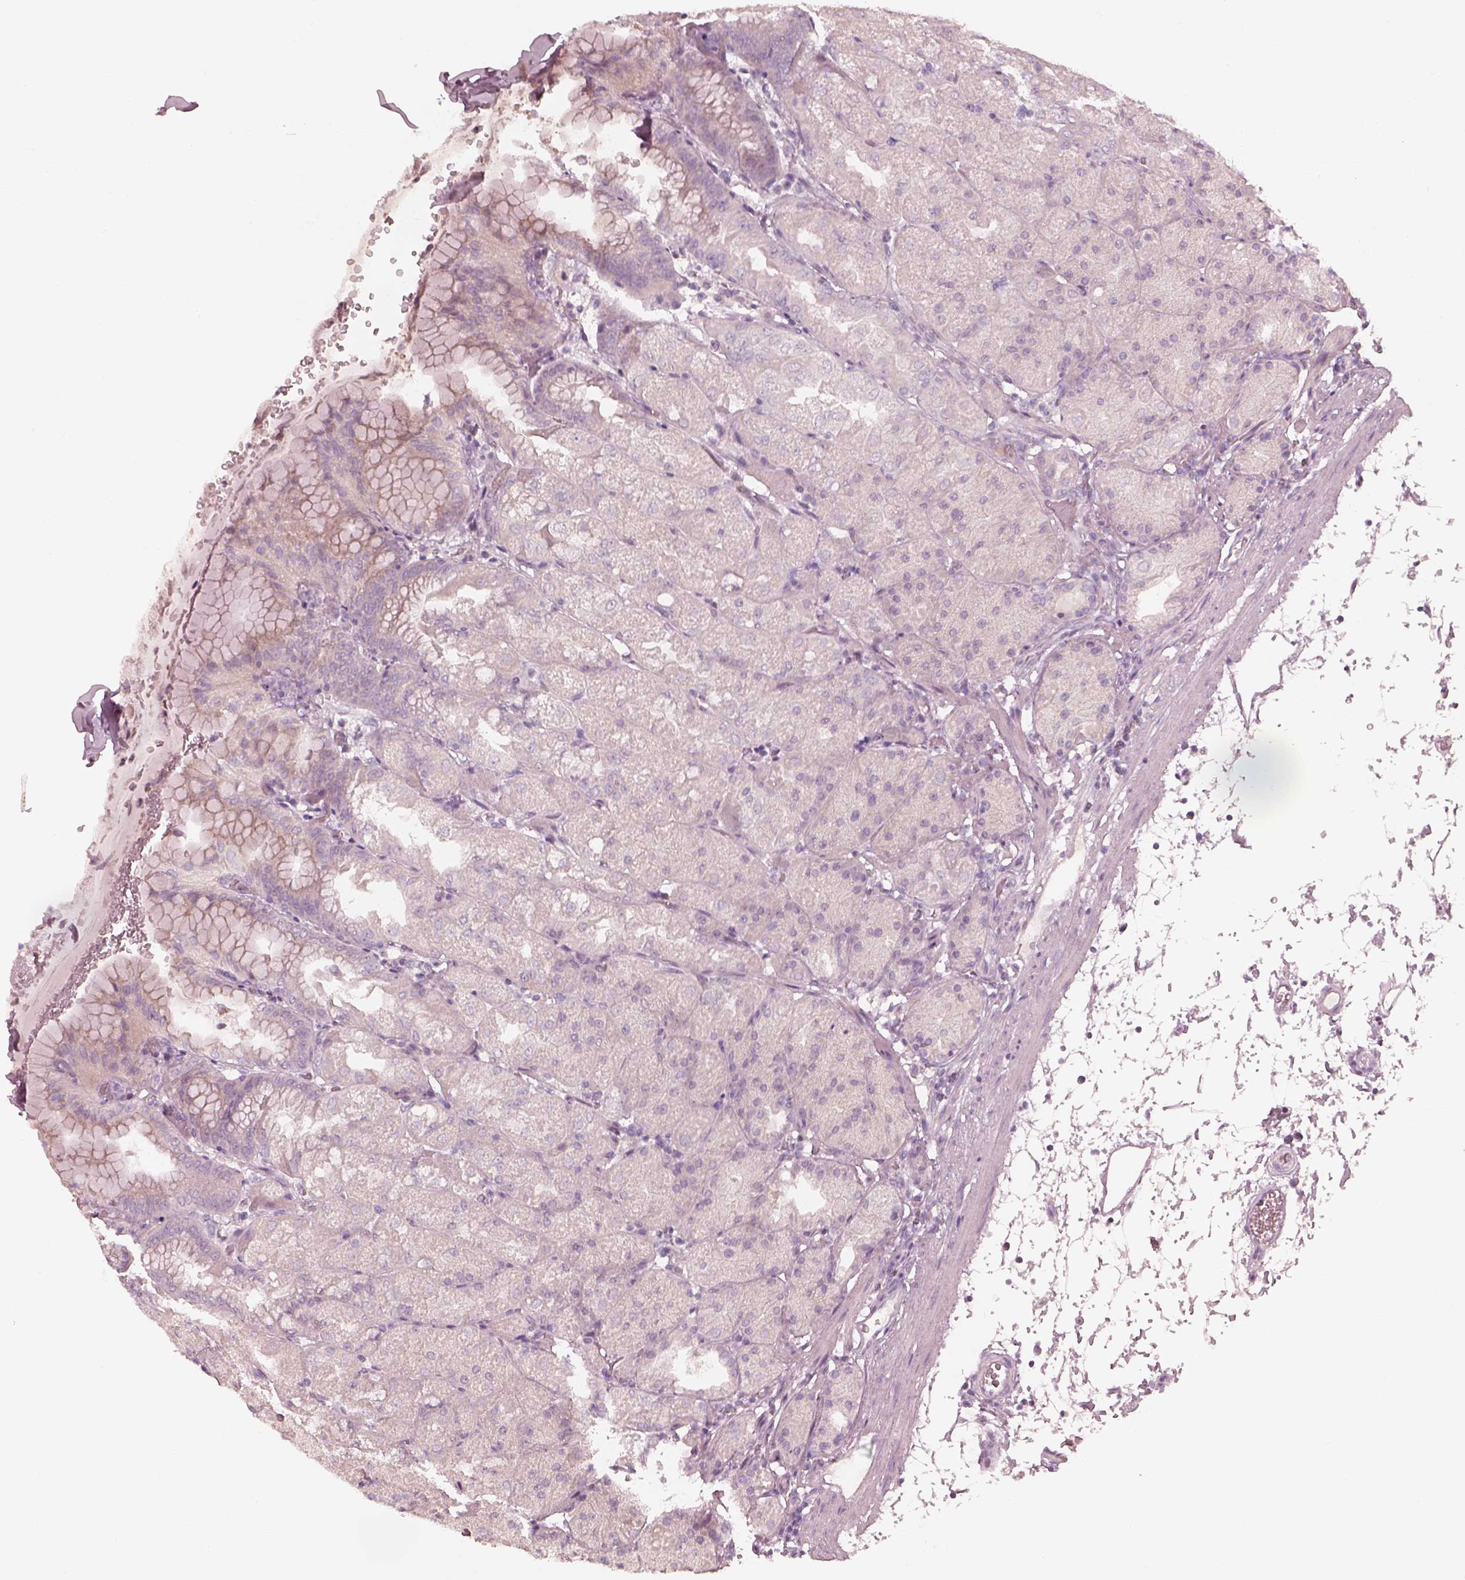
{"staining": {"intensity": "negative", "quantity": "none", "location": "none"}, "tissue": "stomach", "cell_type": "Glandular cells", "image_type": "normal", "snomed": [{"axis": "morphology", "description": "Normal tissue, NOS"}, {"axis": "topography", "description": "Stomach, upper"}, {"axis": "topography", "description": "Stomach"}, {"axis": "topography", "description": "Stomach, lower"}], "caption": "Immunohistochemical staining of normal stomach displays no significant positivity in glandular cells. Nuclei are stained in blue.", "gene": "SPATA6L", "patient": {"sex": "male", "age": 62}}